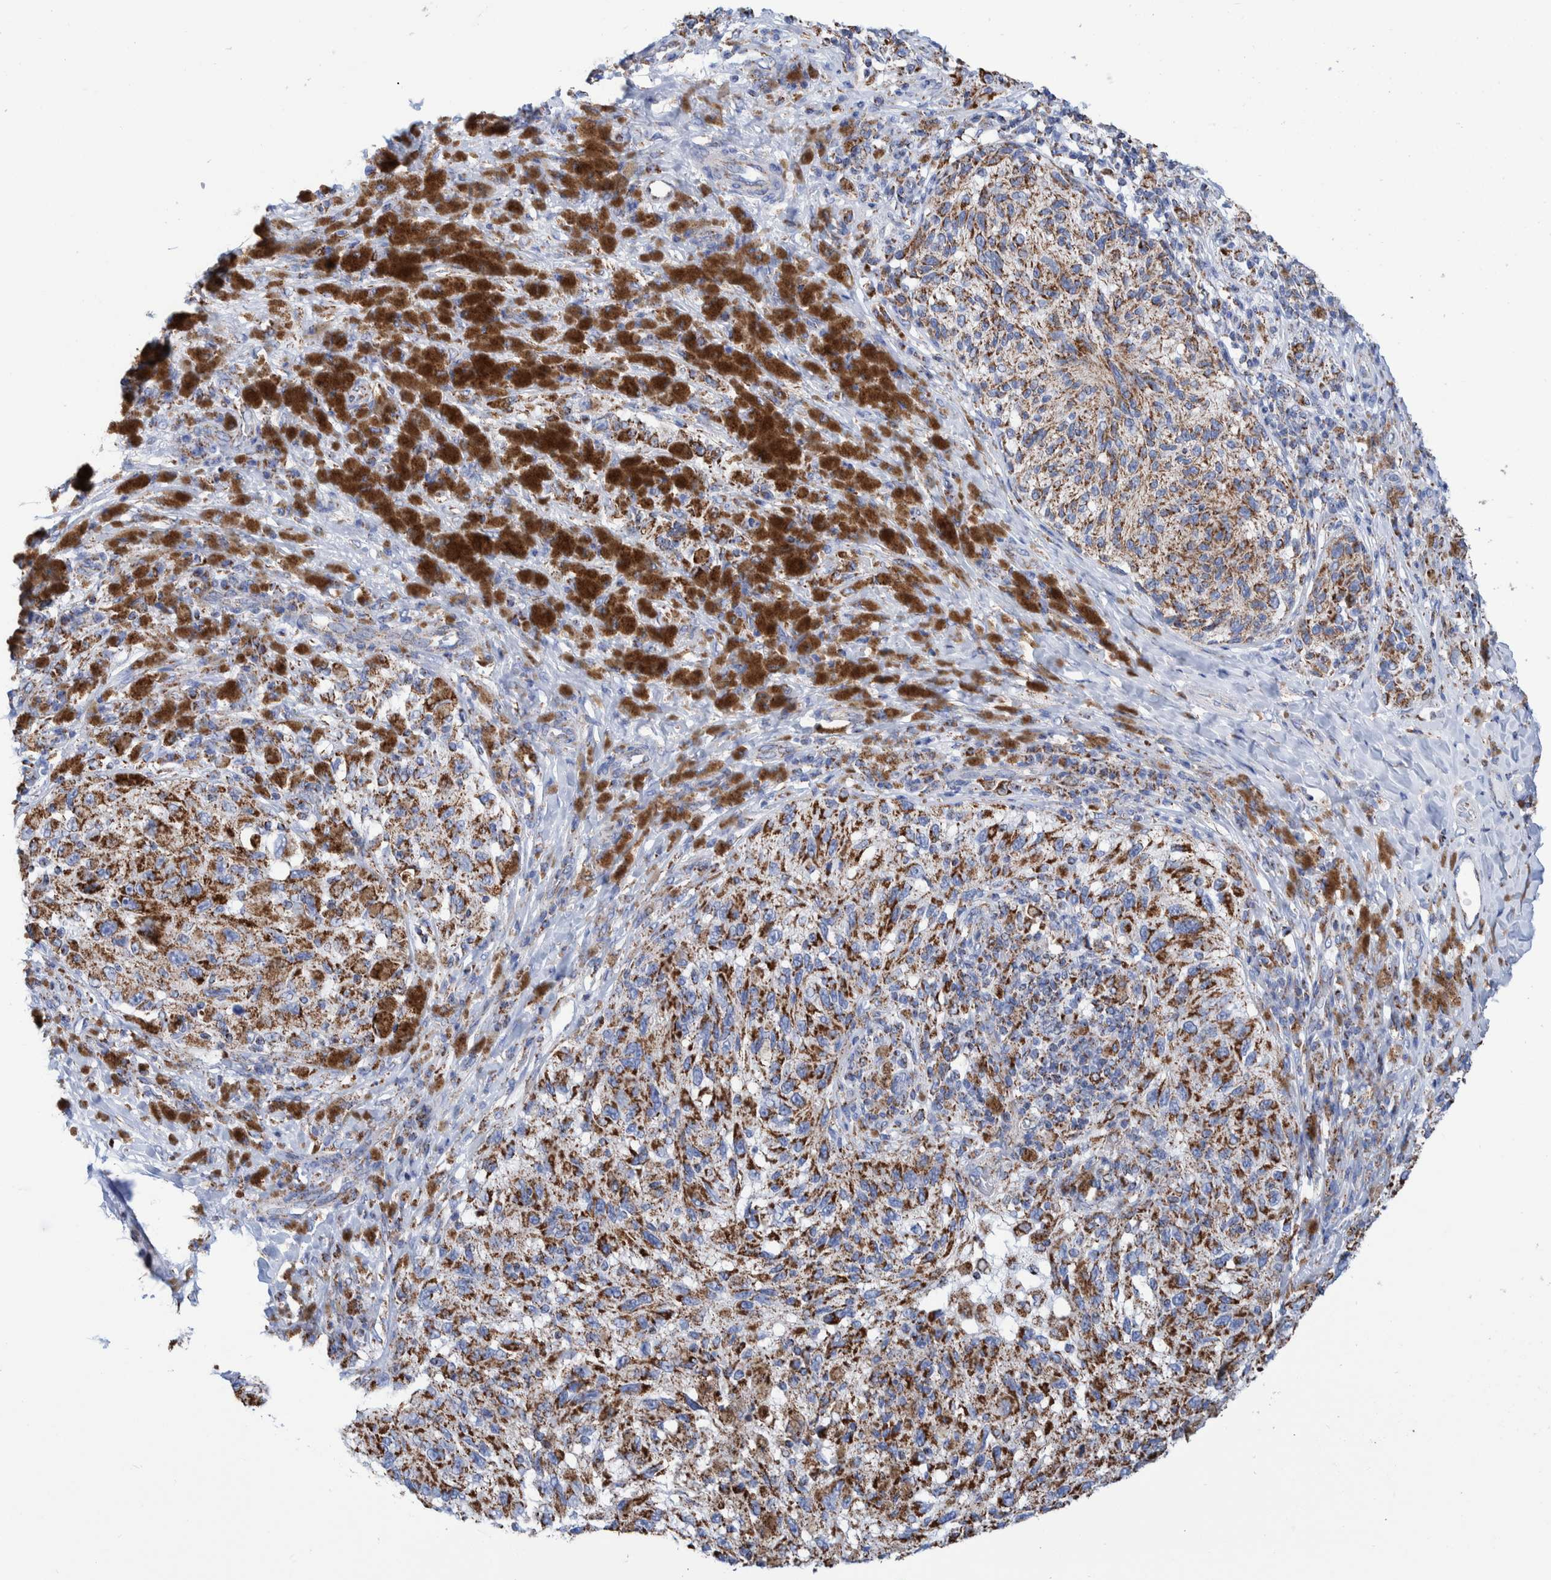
{"staining": {"intensity": "moderate", "quantity": ">75%", "location": "cytoplasmic/membranous"}, "tissue": "melanoma", "cell_type": "Tumor cells", "image_type": "cancer", "snomed": [{"axis": "morphology", "description": "Malignant melanoma, NOS"}, {"axis": "topography", "description": "Skin"}], "caption": "Melanoma stained with DAB immunohistochemistry reveals medium levels of moderate cytoplasmic/membranous positivity in about >75% of tumor cells.", "gene": "DECR1", "patient": {"sex": "female", "age": 73}}